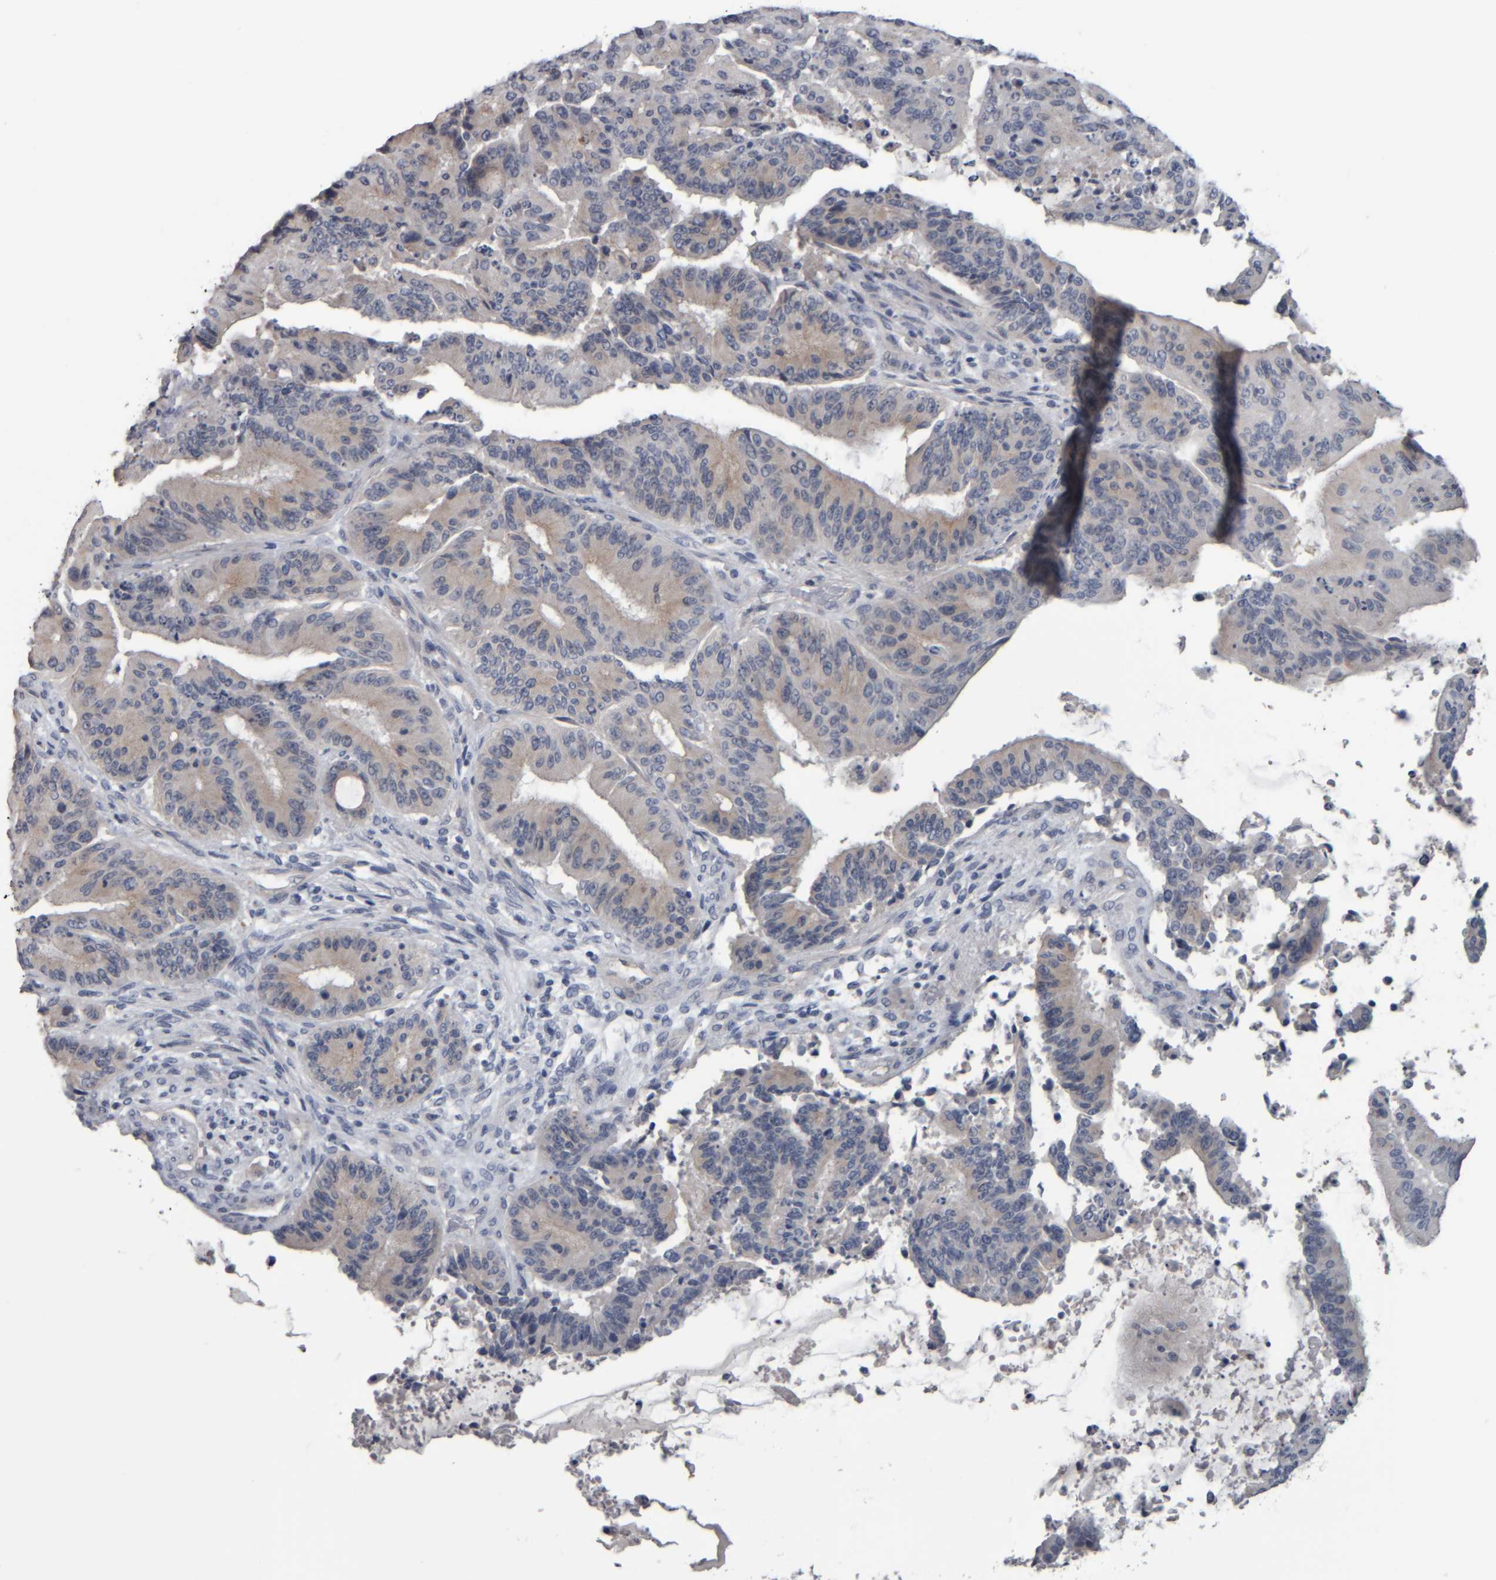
{"staining": {"intensity": "negative", "quantity": "none", "location": "none"}, "tissue": "liver cancer", "cell_type": "Tumor cells", "image_type": "cancer", "snomed": [{"axis": "morphology", "description": "Normal tissue, NOS"}, {"axis": "morphology", "description": "Cholangiocarcinoma"}, {"axis": "topography", "description": "Liver"}, {"axis": "topography", "description": "Peripheral nerve tissue"}], "caption": "IHC photomicrograph of liver cancer (cholangiocarcinoma) stained for a protein (brown), which shows no expression in tumor cells. (DAB IHC with hematoxylin counter stain).", "gene": "CAVIN4", "patient": {"sex": "female", "age": 73}}